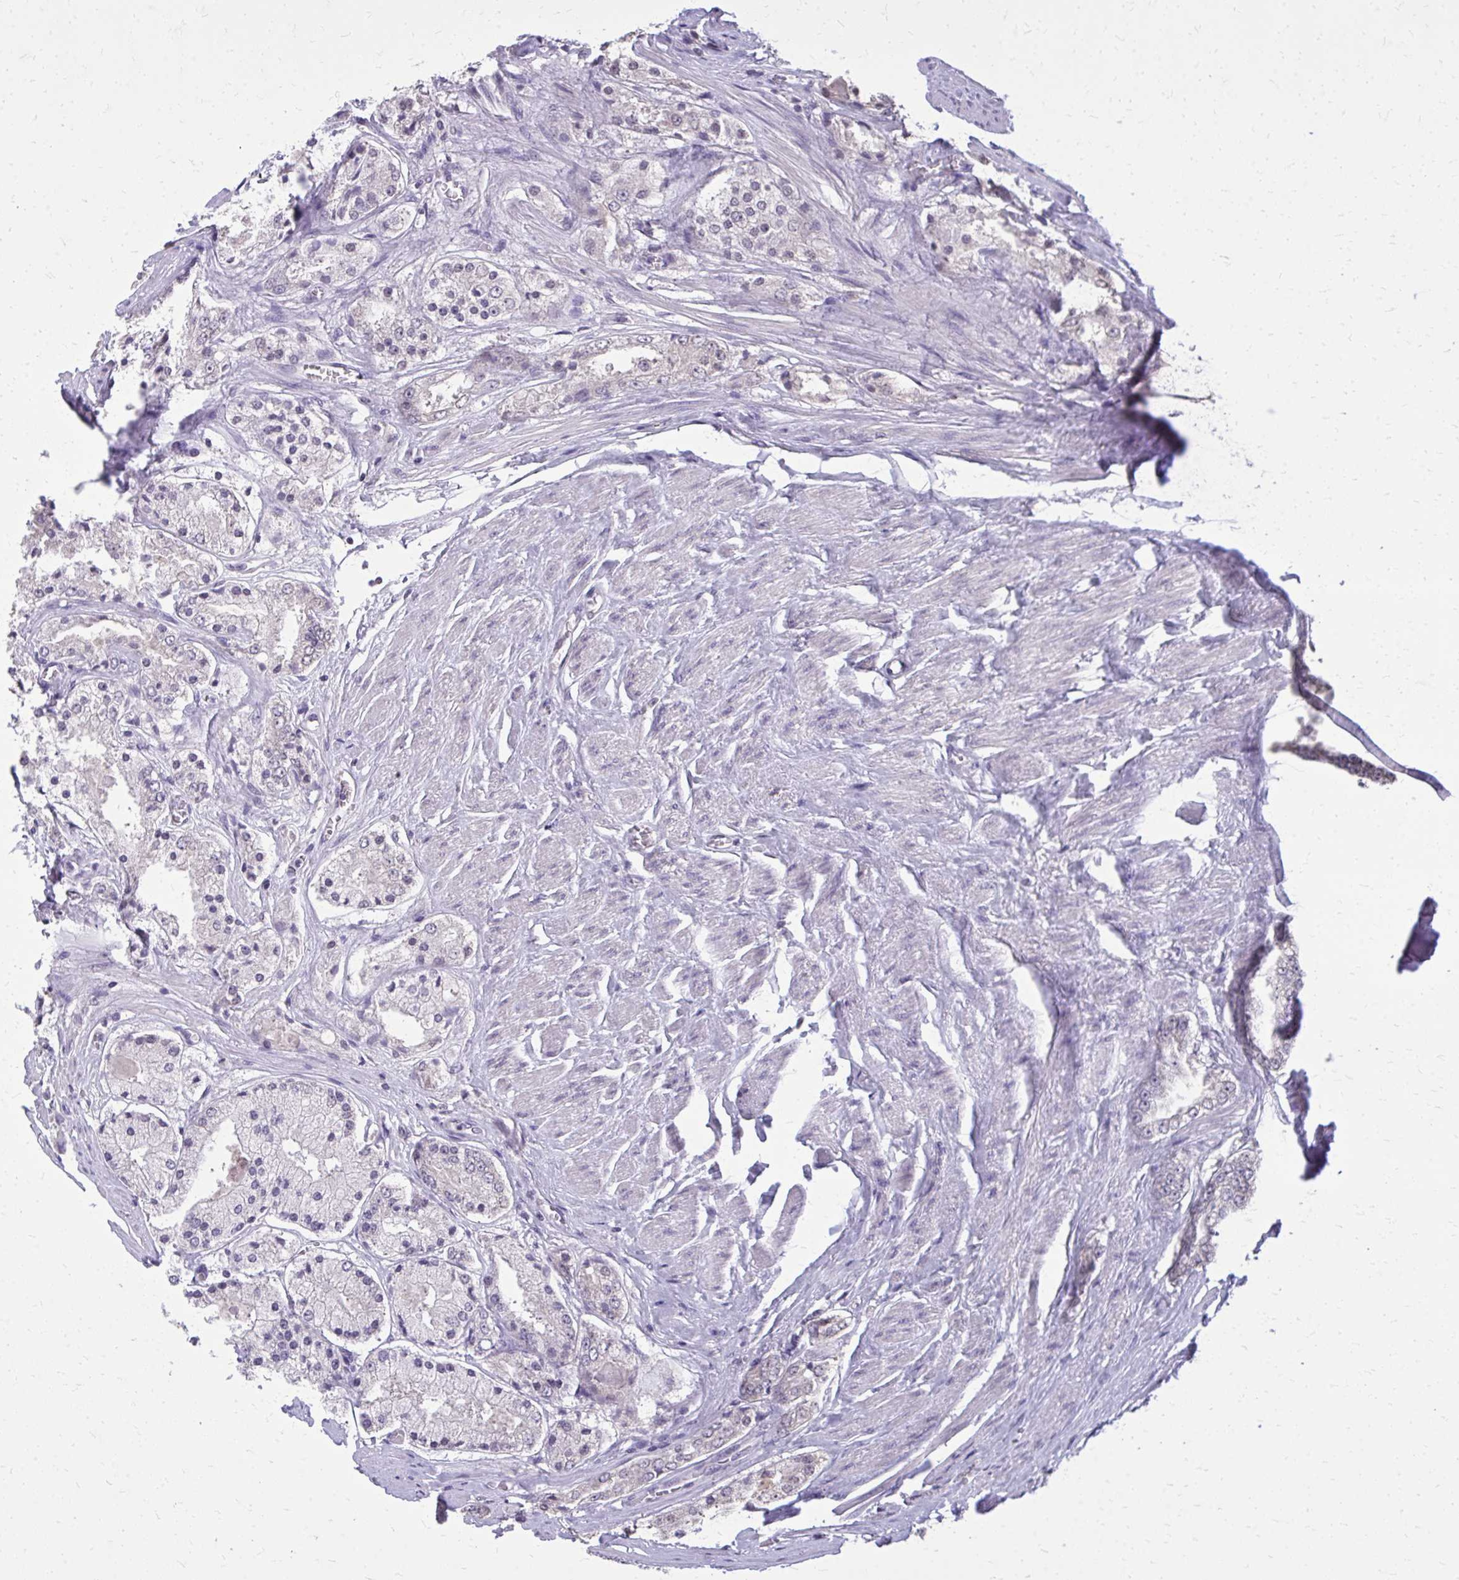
{"staining": {"intensity": "negative", "quantity": "none", "location": "none"}, "tissue": "prostate cancer", "cell_type": "Tumor cells", "image_type": "cancer", "snomed": [{"axis": "morphology", "description": "Adenocarcinoma, High grade"}, {"axis": "topography", "description": "Prostate"}], "caption": "Tumor cells show no significant protein expression in high-grade adenocarcinoma (prostate).", "gene": "AKAP5", "patient": {"sex": "male", "age": 67}}